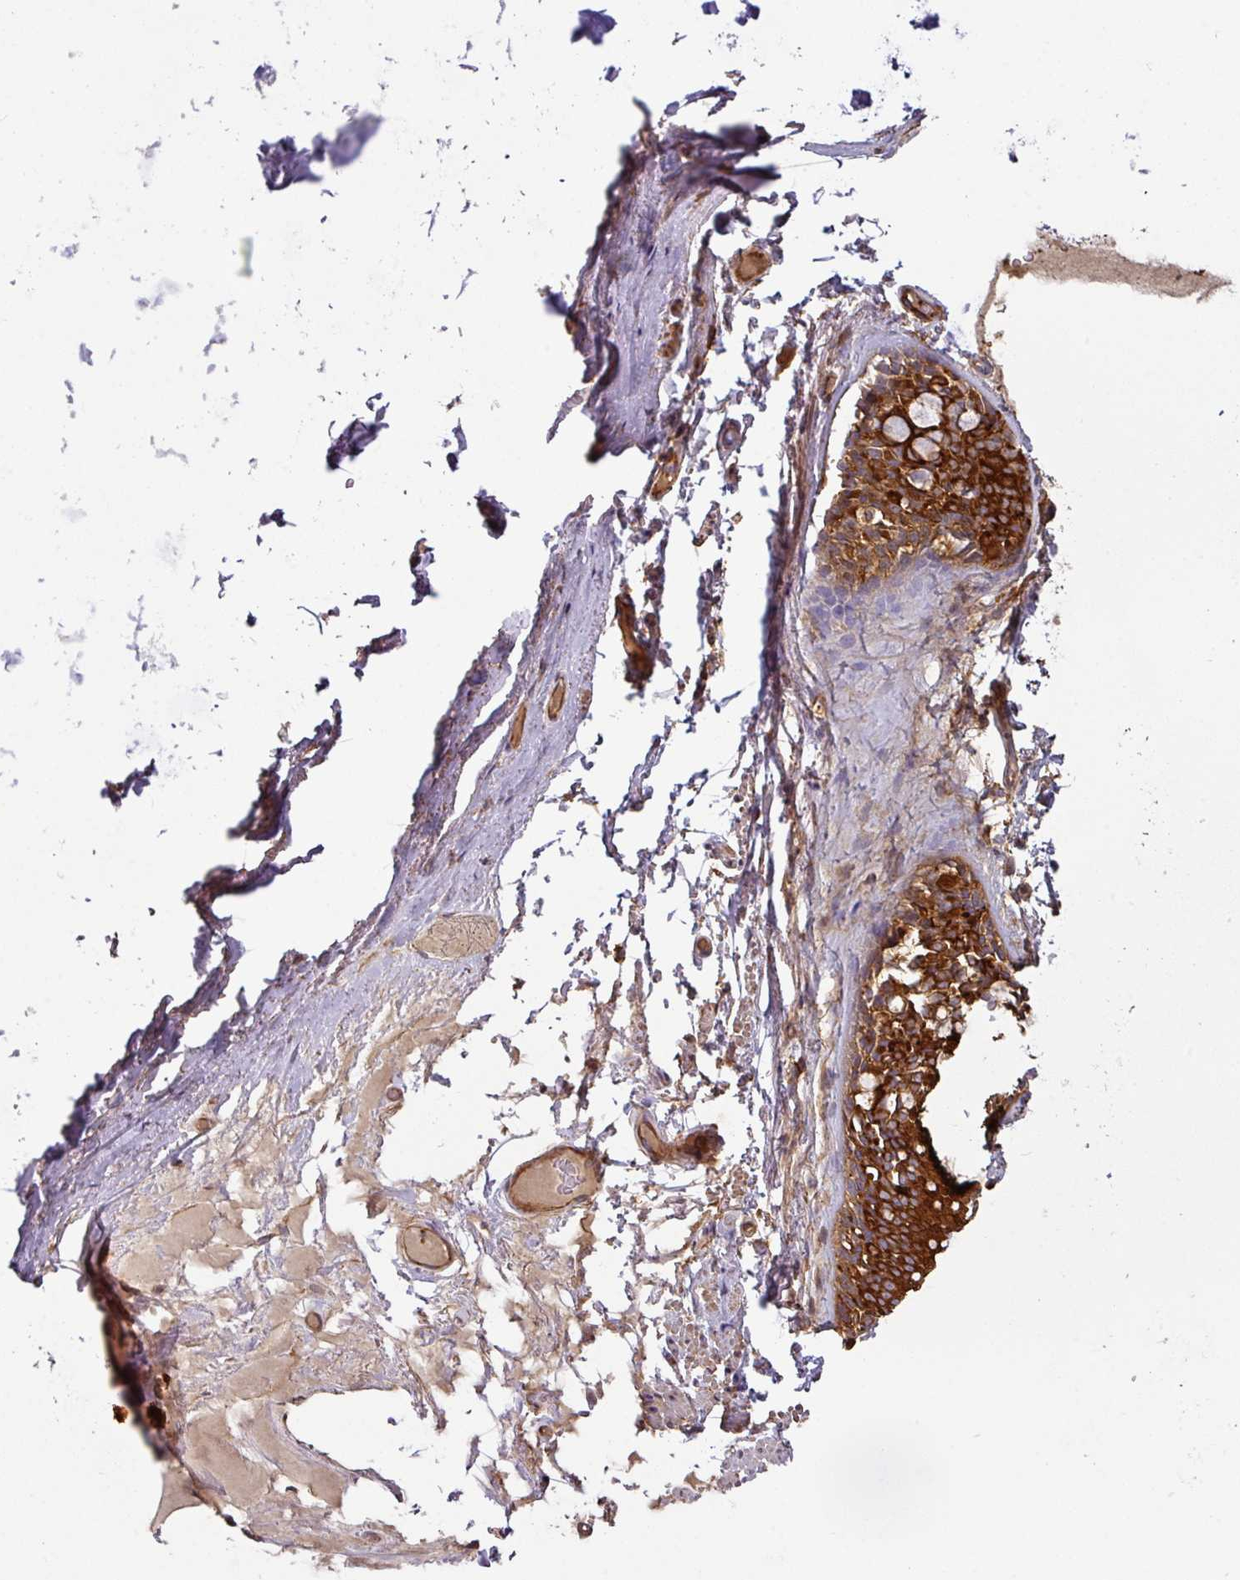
{"staining": {"intensity": "weak", "quantity": "<25%", "location": "cytoplasmic/membranous"}, "tissue": "soft tissue", "cell_type": "Chondrocytes", "image_type": "normal", "snomed": [{"axis": "morphology", "description": "Normal tissue, NOS"}, {"axis": "topography", "description": "Bronchus"}], "caption": "Immunohistochemical staining of benign soft tissue displays no significant positivity in chondrocytes. (Brightfield microscopy of DAB (3,3'-diaminobenzidine) immunohistochemistry (IHC) at high magnification).", "gene": "CASP2", "patient": {"sex": "male", "age": 70}}